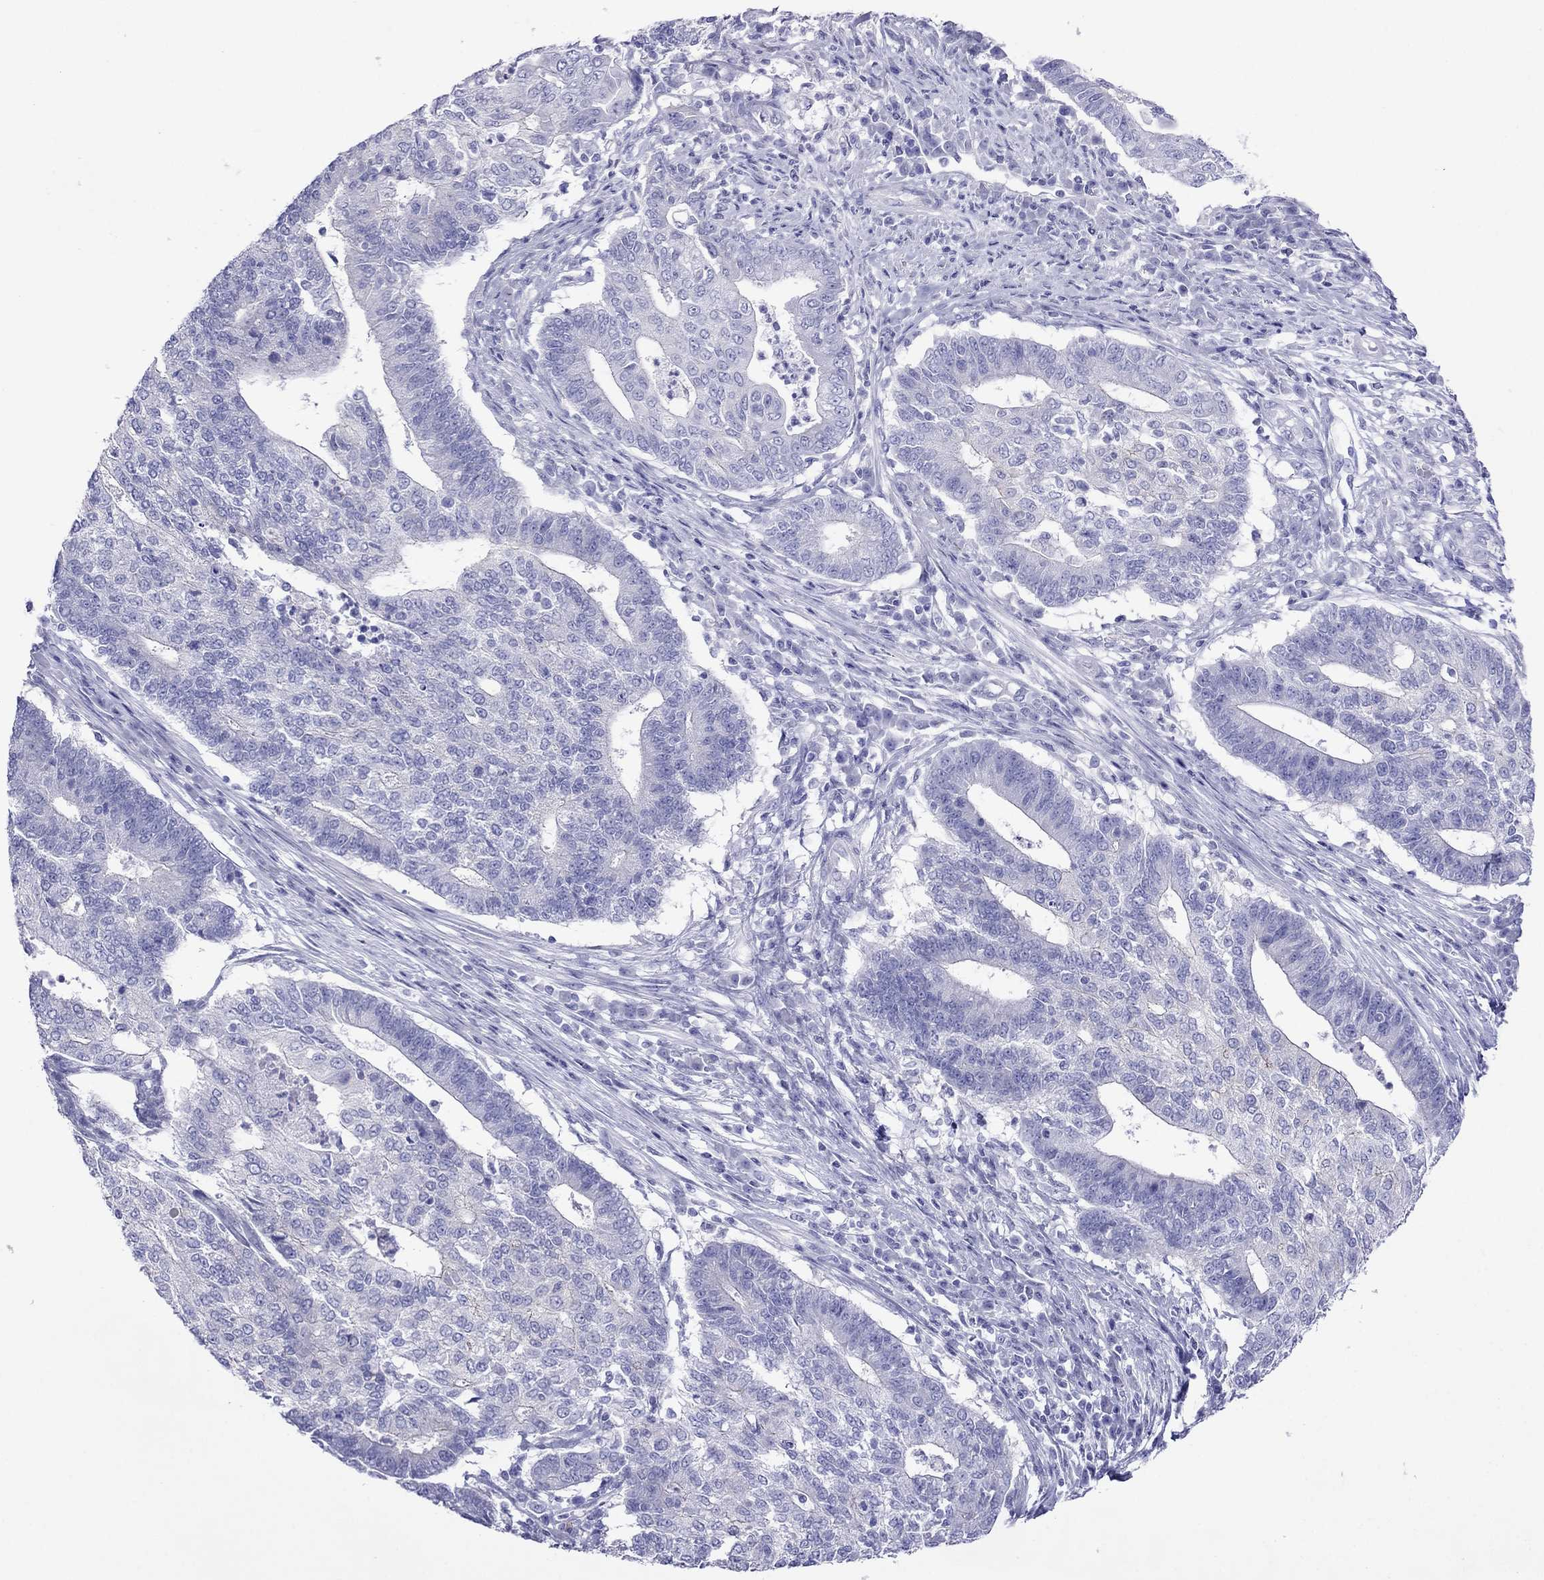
{"staining": {"intensity": "negative", "quantity": "none", "location": "none"}, "tissue": "endometrial cancer", "cell_type": "Tumor cells", "image_type": "cancer", "snomed": [{"axis": "morphology", "description": "Adenocarcinoma, NOS"}, {"axis": "topography", "description": "Uterus"}, {"axis": "topography", "description": "Endometrium"}], "caption": "Immunohistochemistry photomicrograph of adenocarcinoma (endometrial) stained for a protein (brown), which reveals no positivity in tumor cells.", "gene": "PCDHA6", "patient": {"sex": "female", "age": 54}}